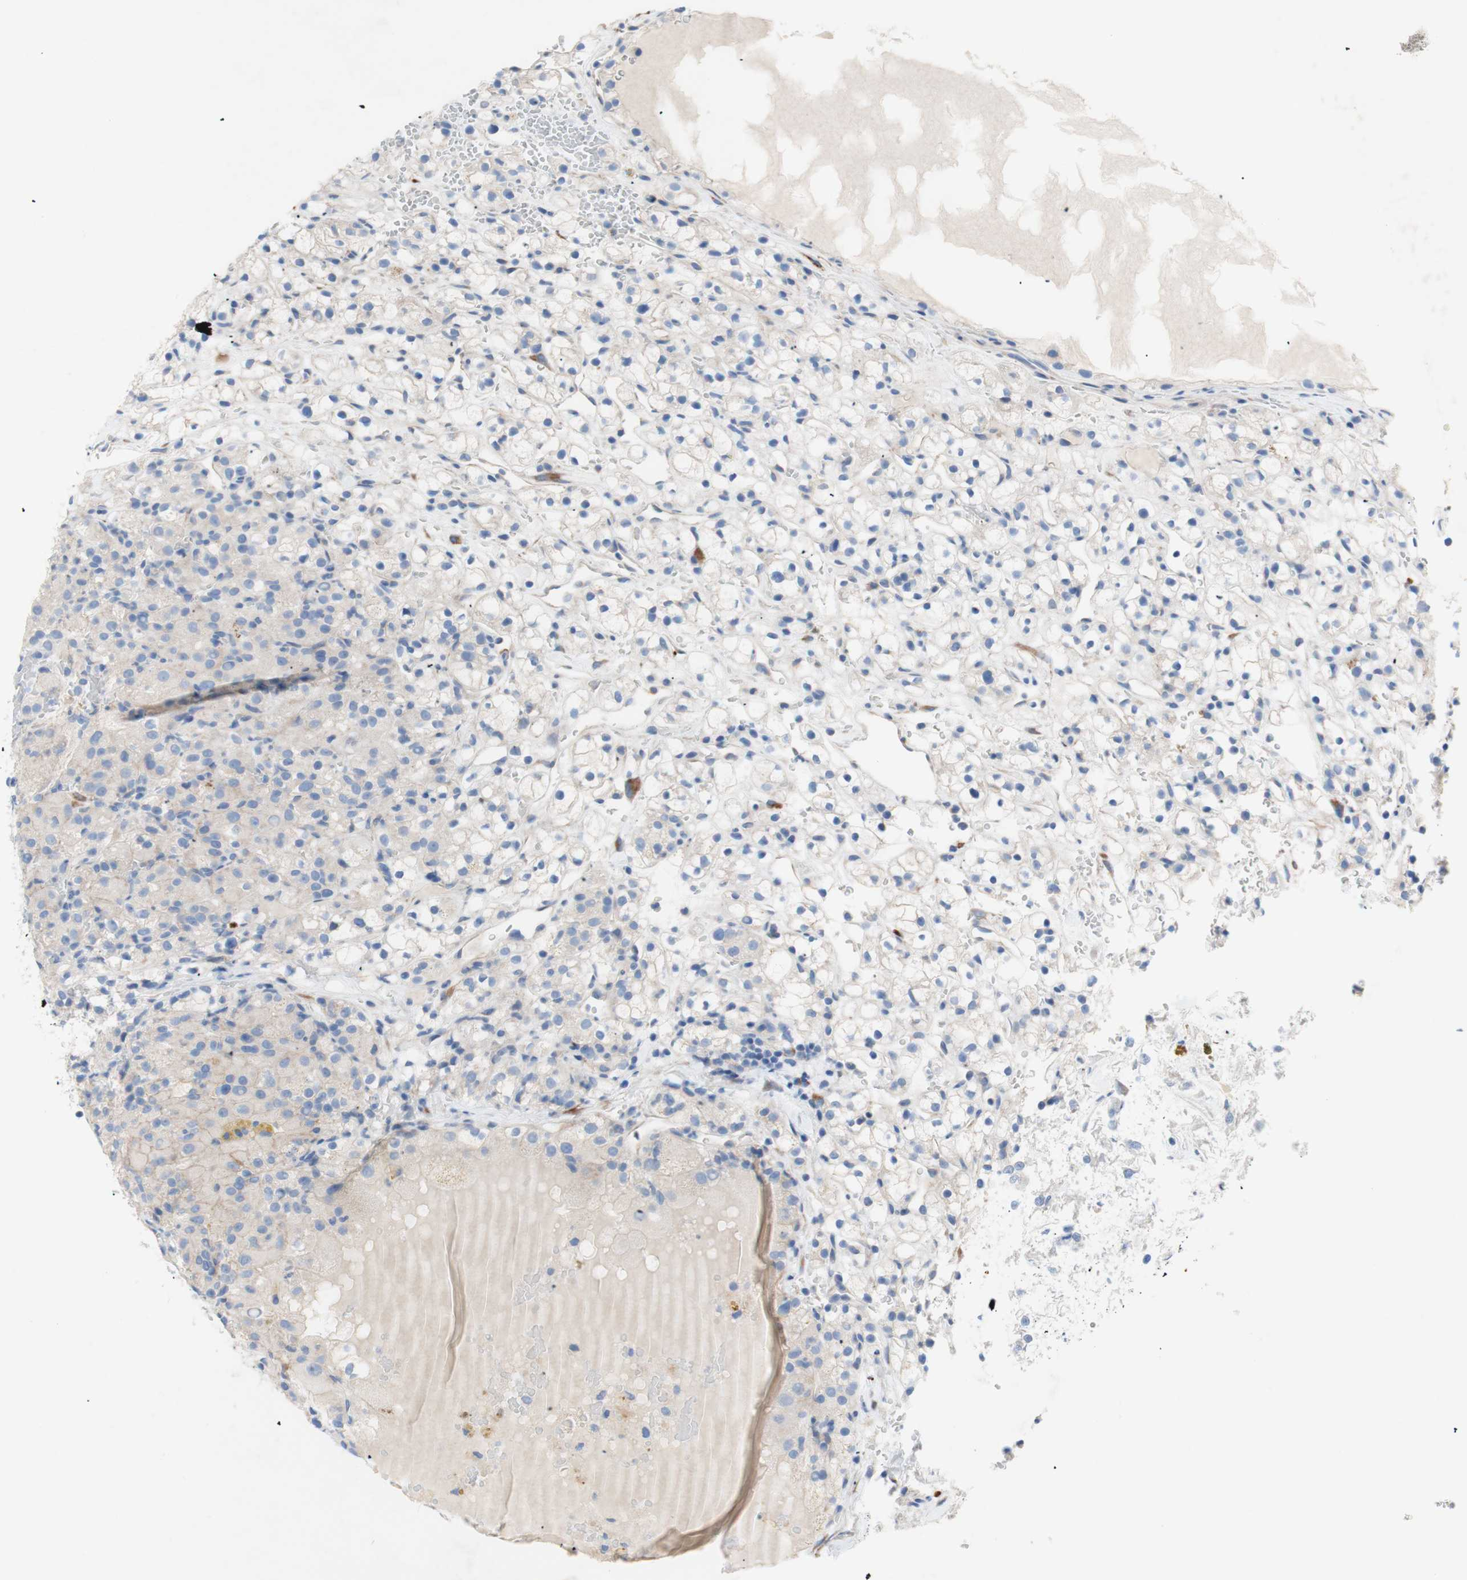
{"staining": {"intensity": "negative", "quantity": "none", "location": "none"}, "tissue": "renal cancer", "cell_type": "Tumor cells", "image_type": "cancer", "snomed": [{"axis": "morphology", "description": "Adenocarcinoma, NOS"}, {"axis": "topography", "description": "Kidney"}], "caption": "High power microscopy histopathology image of an immunohistochemistry (IHC) photomicrograph of adenocarcinoma (renal), revealing no significant positivity in tumor cells.", "gene": "TMIGD2", "patient": {"sex": "male", "age": 61}}